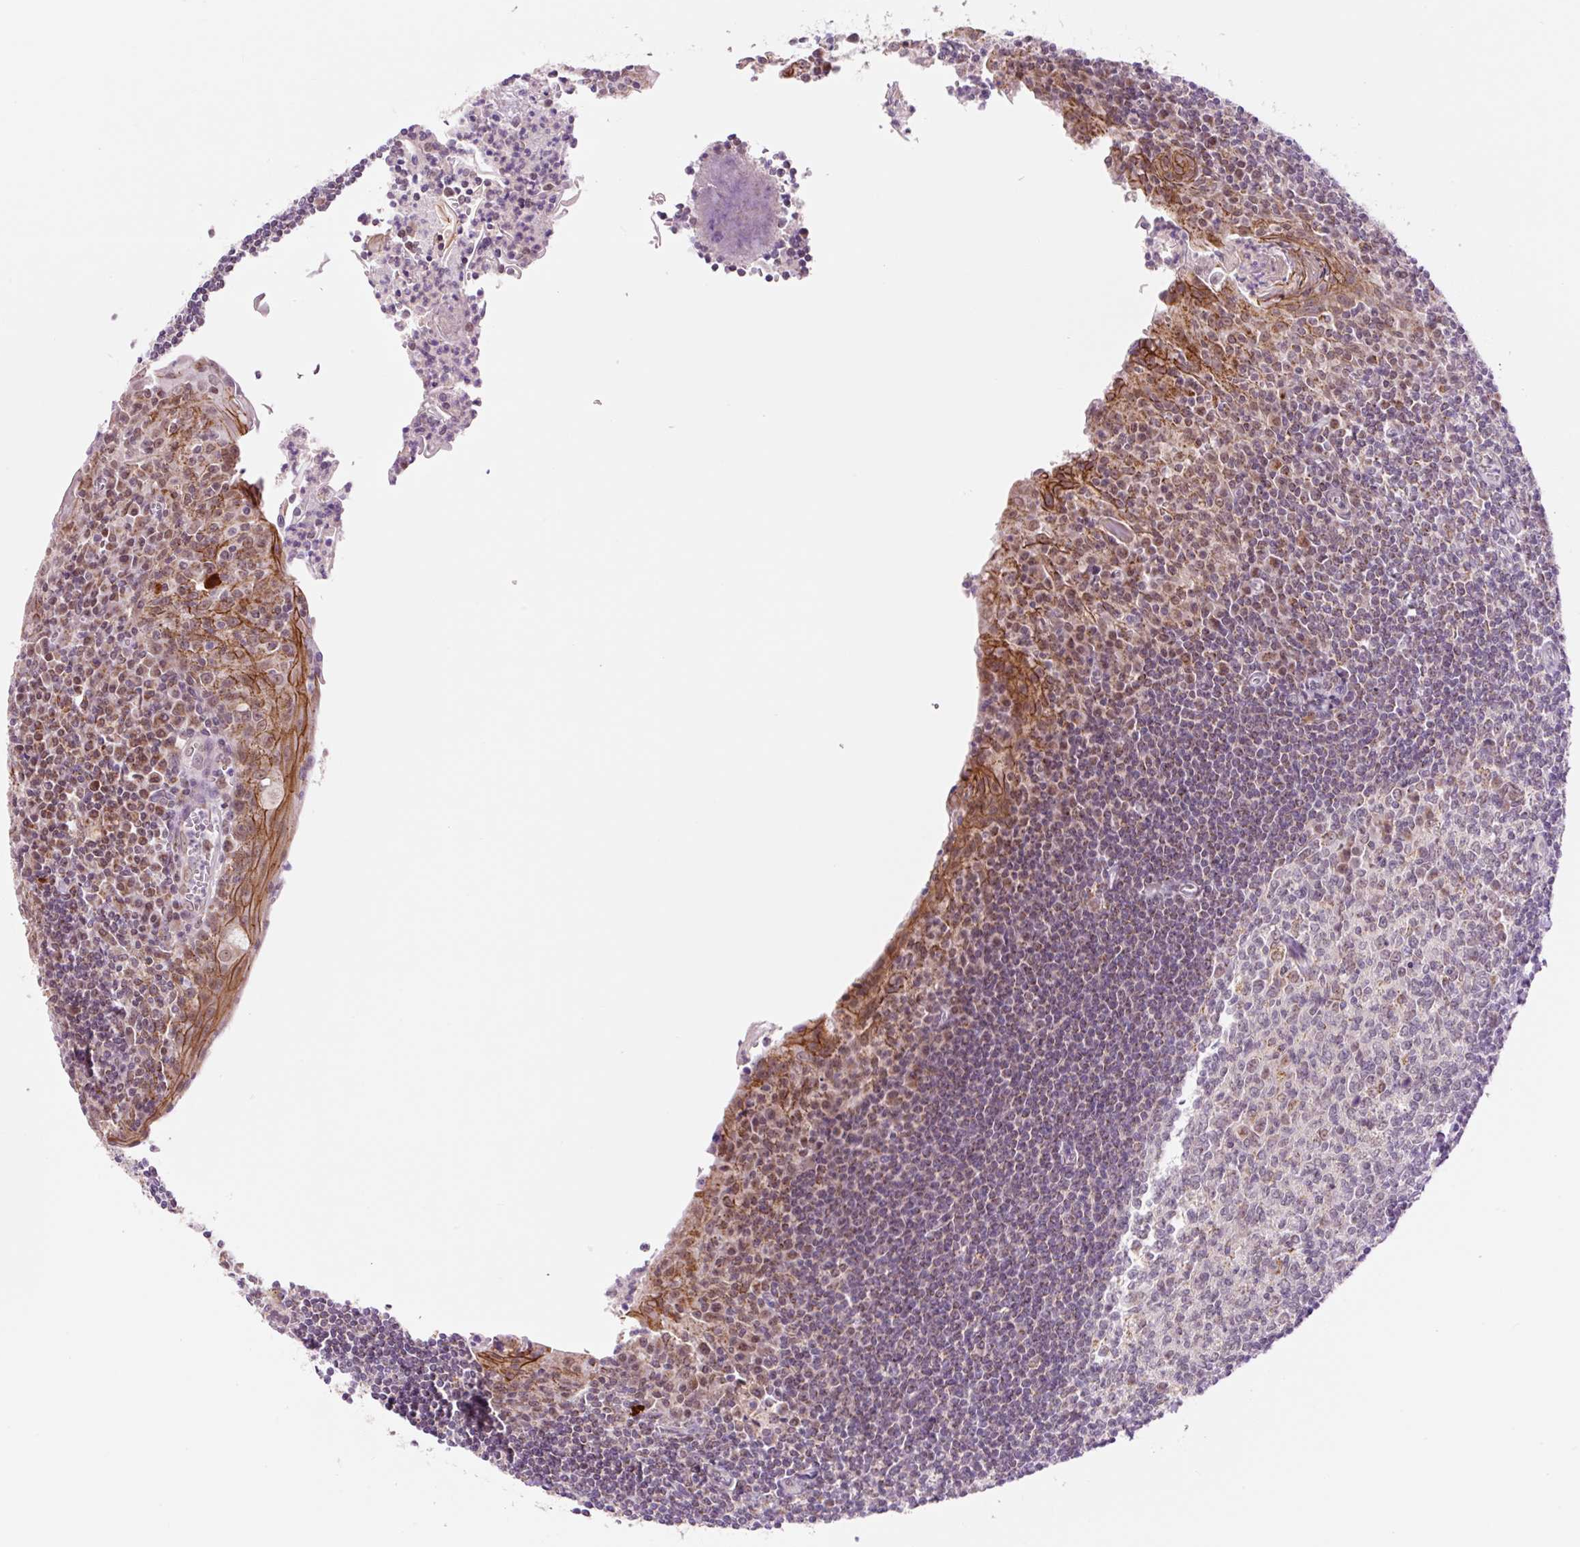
{"staining": {"intensity": "moderate", "quantity": "<25%", "location": "cytoplasmic/membranous"}, "tissue": "tonsil", "cell_type": "Germinal center cells", "image_type": "normal", "snomed": [{"axis": "morphology", "description": "Normal tissue, NOS"}, {"axis": "topography", "description": "Tonsil"}], "caption": "Immunohistochemical staining of normal human tonsil shows moderate cytoplasmic/membranous protein expression in about <25% of germinal center cells.", "gene": "PCK2", "patient": {"sex": "male", "age": 27}}